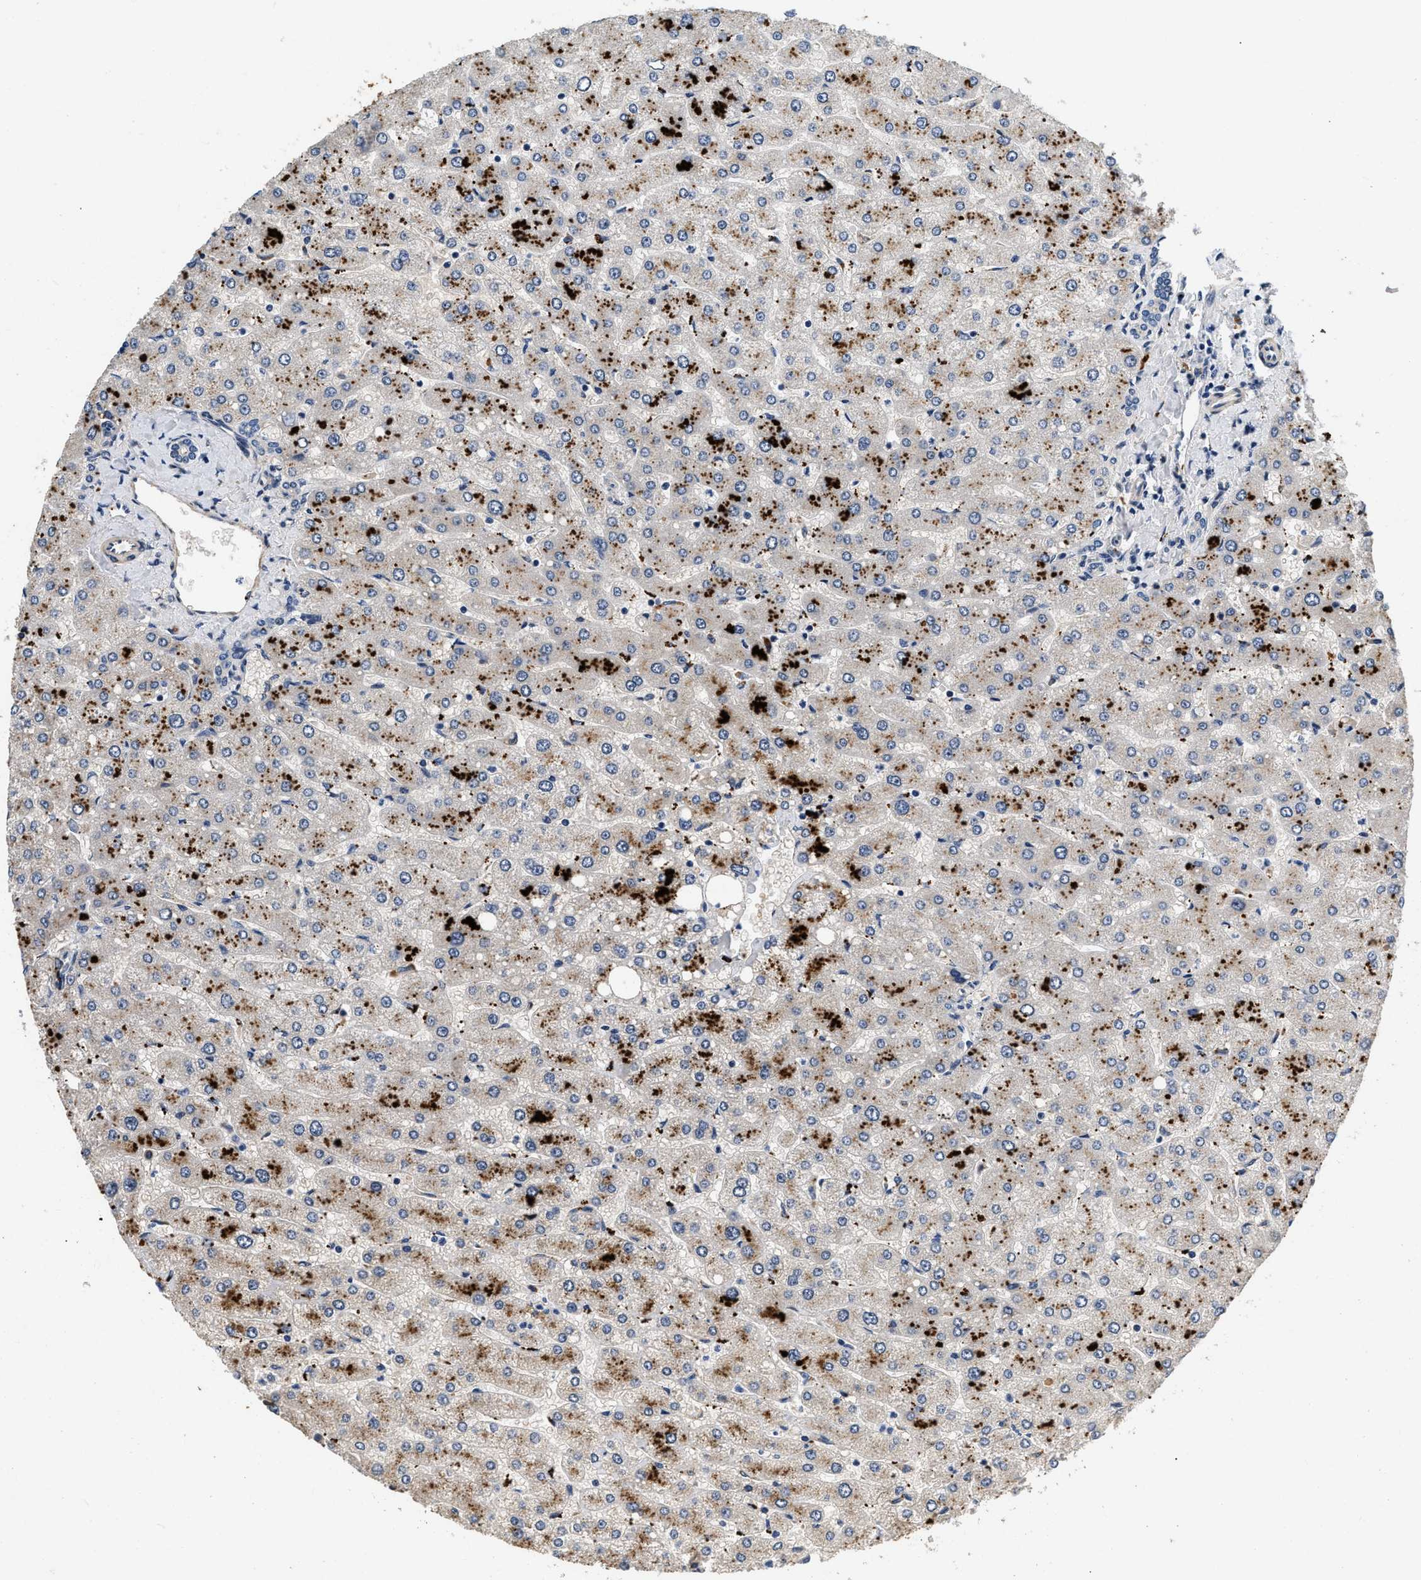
{"staining": {"intensity": "weak", "quantity": "<25%", "location": "cytoplasmic/membranous"}, "tissue": "liver", "cell_type": "Cholangiocytes", "image_type": "normal", "snomed": [{"axis": "morphology", "description": "Normal tissue, NOS"}, {"axis": "topography", "description": "Liver"}], "caption": "An IHC histopathology image of unremarkable liver is shown. There is no staining in cholangiocytes of liver.", "gene": "NME6", "patient": {"sex": "male", "age": 55}}